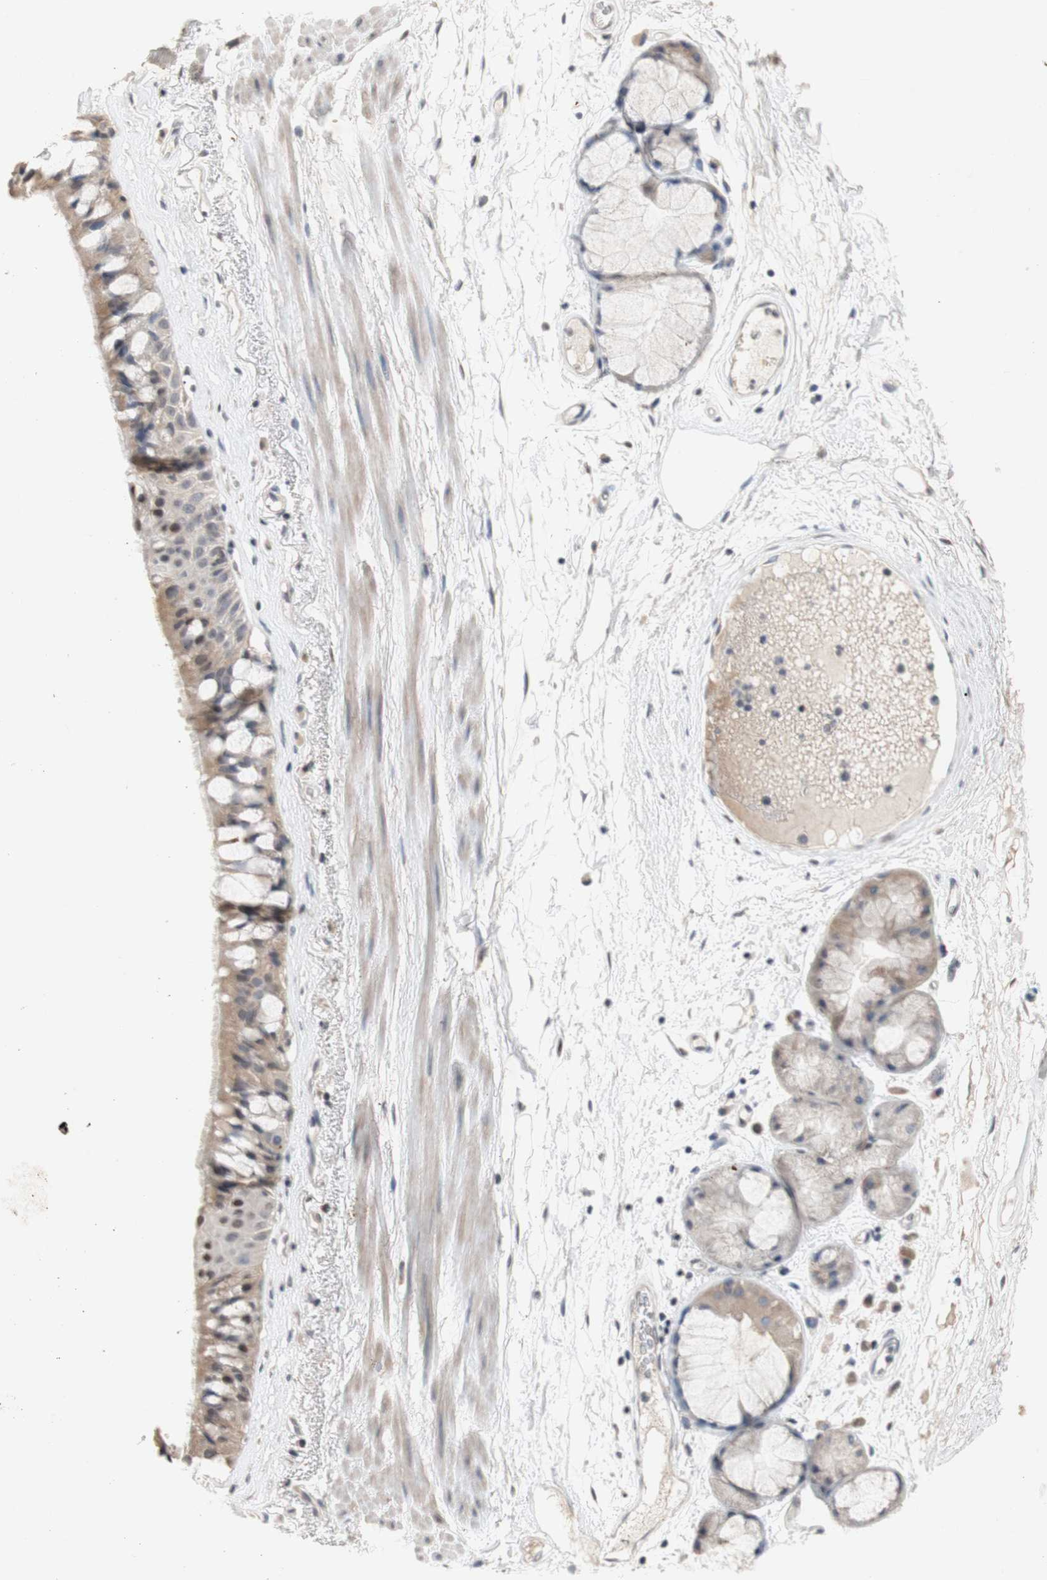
{"staining": {"intensity": "weak", "quantity": ">75%", "location": "cytoplasmic/membranous"}, "tissue": "bronchus", "cell_type": "Respiratory epithelial cells", "image_type": "normal", "snomed": [{"axis": "morphology", "description": "Normal tissue, NOS"}, {"axis": "topography", "description": "Bronchus"}], "caption": "Respiratory epithelial cells display low levels of weak cytoplasmic/membranous expression in approximately >75% of cells in unremarkable human bronchus. Using DAB (3,3'-diaminobenzidine) (brown) and hematoxylin (blue) stains, captured at high magnification using brightfield microscopy.", "gene": "FOSB", "patient": {"sex": "male", "age": 66}}